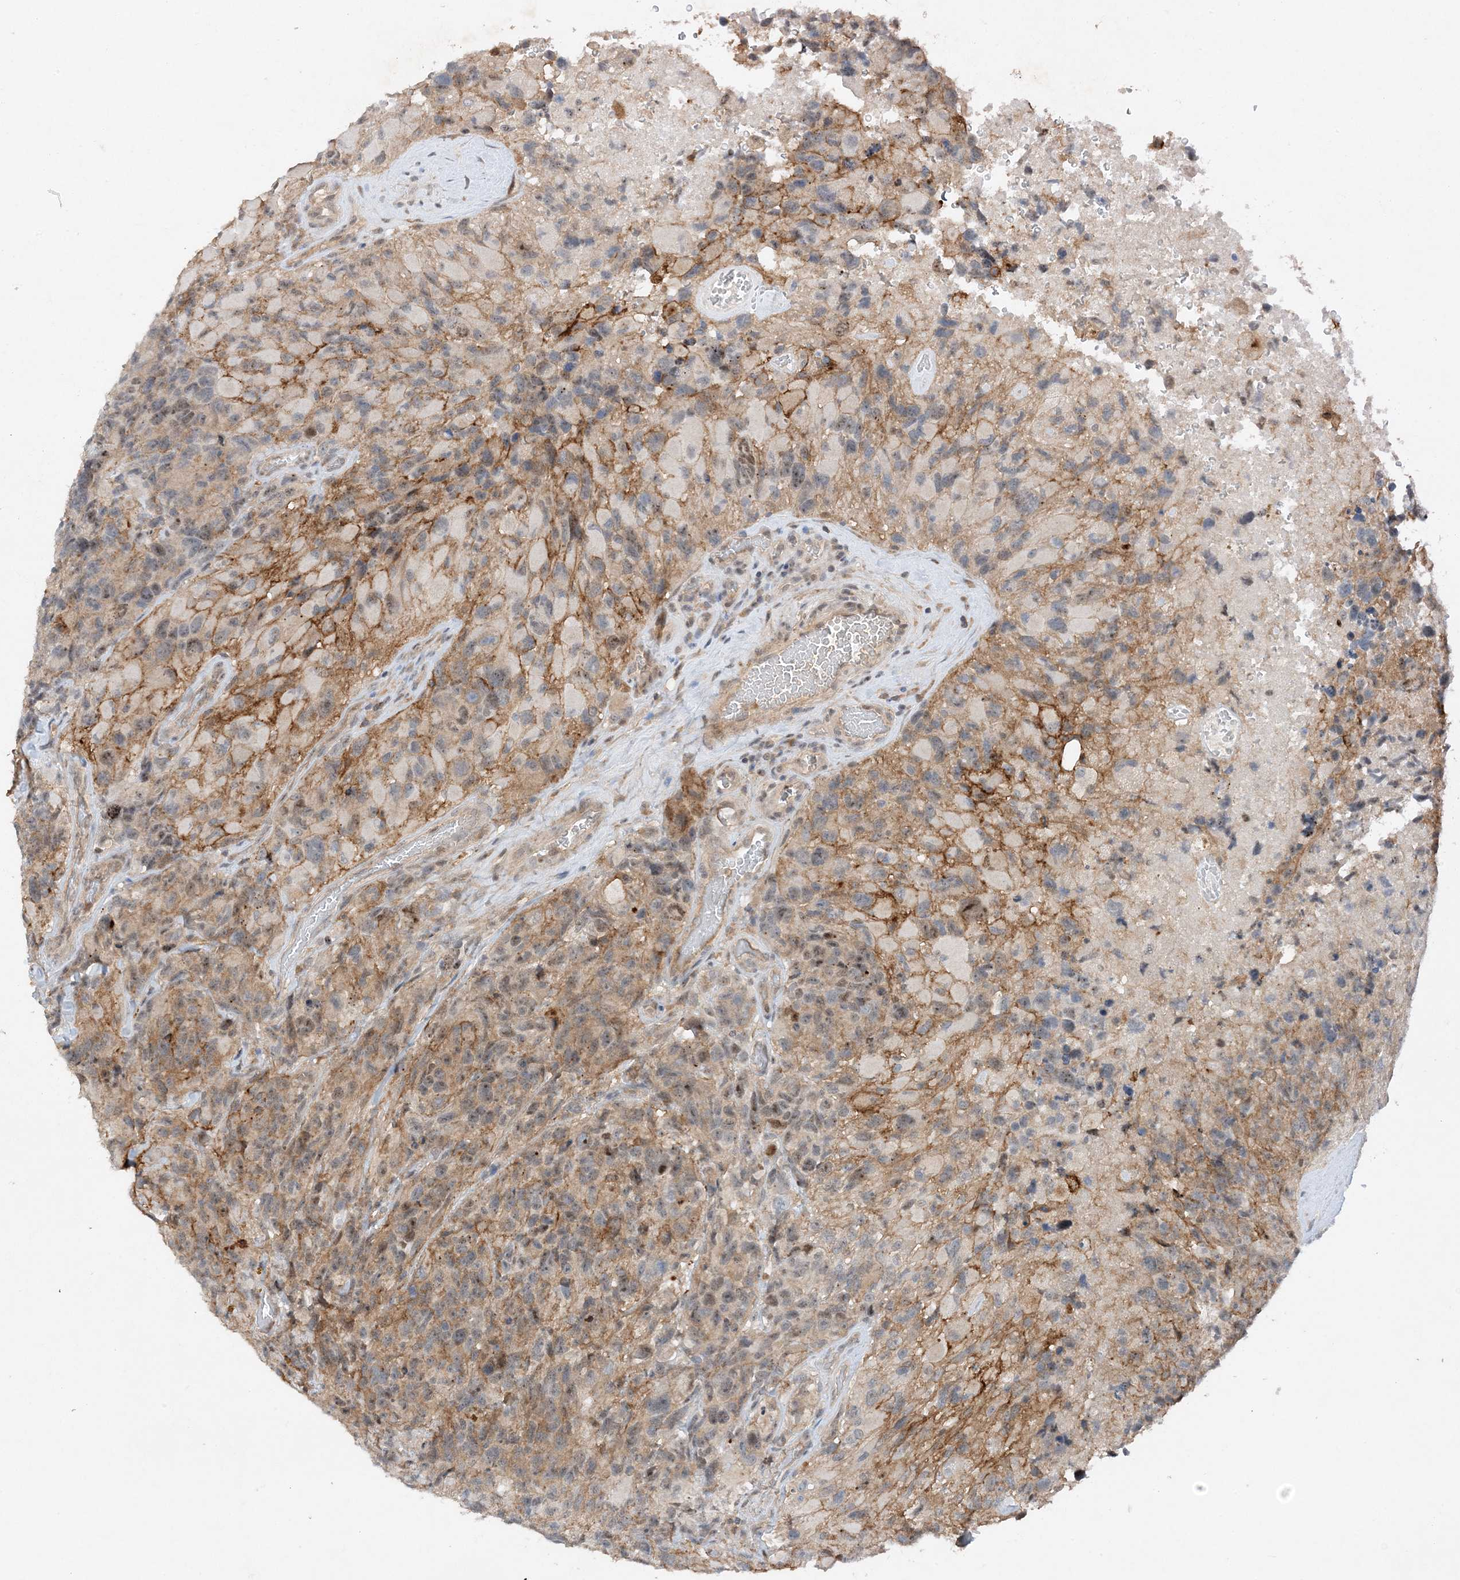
{"staining": {"intensity": "weak", "quantity": "25%-75%", "location": "cytoplasmic/membranous"}, "tissue": "glioma", "cell_type": "Tumor cells", "image_type": "cancer", "snomed": [{"axis": "morphology", "description": "Glioma, malignant, High grade"}, {"axis": "topography", "description": "Brain"}], "caption": "Immunohistochemical staining of human high-grade glioma (malignant) demonstrates low levels of weak cytoplasmic/membranous protein staining in about 25%-75% of tumor cells.", "gene": "MAST3", "patient": {"sex": "male", "age": 69}}